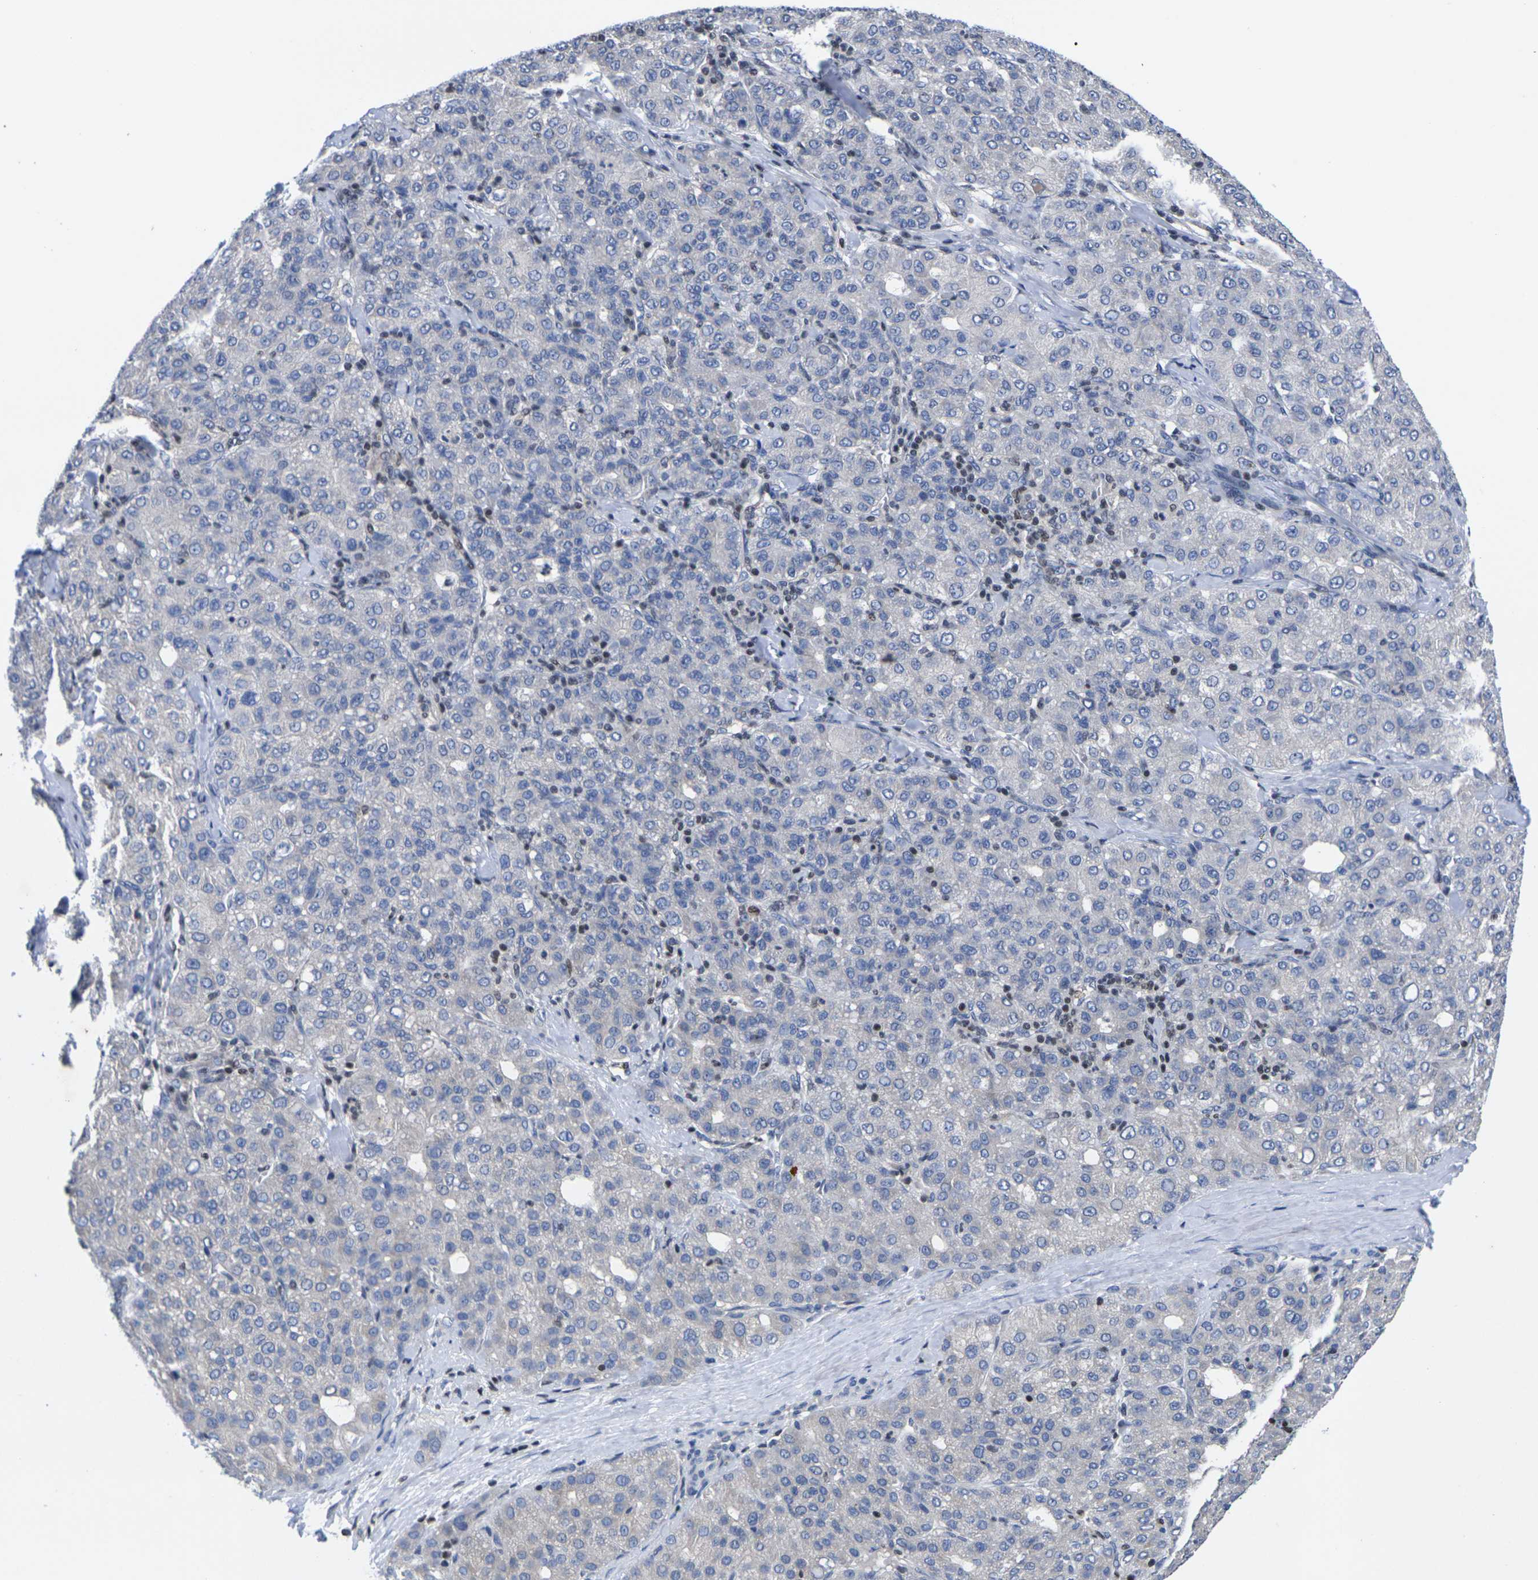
{"staining": {"intensity": "negative", "quantity": "none", "location": "none"}, "tissue": "liver cancer", "cell_type": "Tumor cells", "image_type": "cancer", "snomed": [{"axis": "morphology", "description": "Carcinoma, Hepatocellular, NOS"}, {"axis": "topography", "description": "Liver"}], "caption": "IHC image of neoplastic tissue: human liver cancer stained with DAB demonstrates no significant protein expression in tumor cells.", "gene": "IKZF1", "patient": {"sex": "male", "age": 65}}